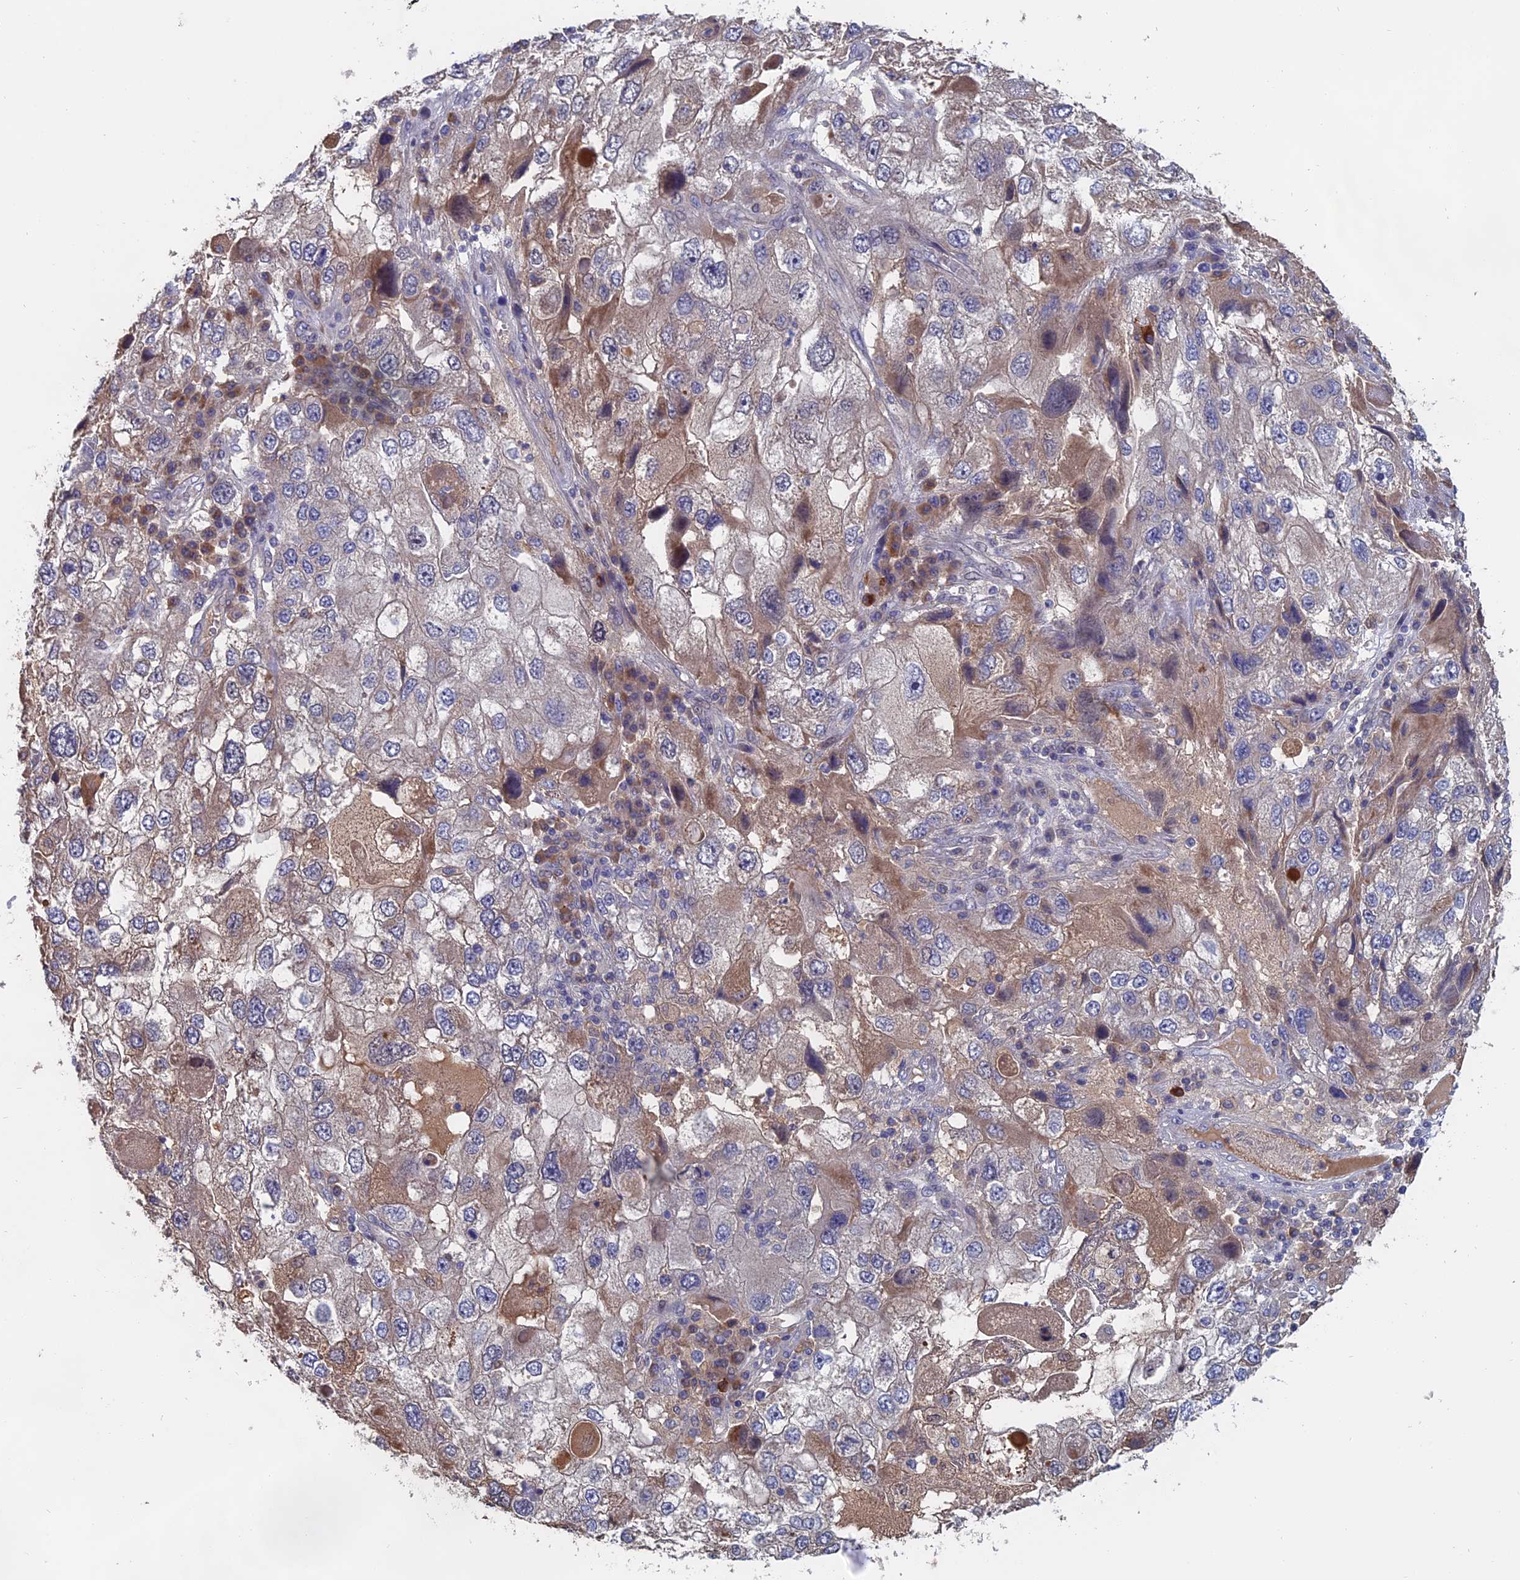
{"staining": {"intensity": "weak", "quantity": "<25%", "location": "cytoplasmic/membranous"}, "tissue": "endometrial cancer", "cell_type": "Tumor cells", "image_type": "cancer", "snomed": [{"axis": "morphology", "description": "Adenocarcinoma, NOS"}, {"axis": "topography", "description": "Endometrium"}], "caption": "The photomicrograph demonstrates no significant staining in tumor cells of endometrial cancer.", "gene": "SLC33A1", "patient": {"sex": "female", "age": 49}}